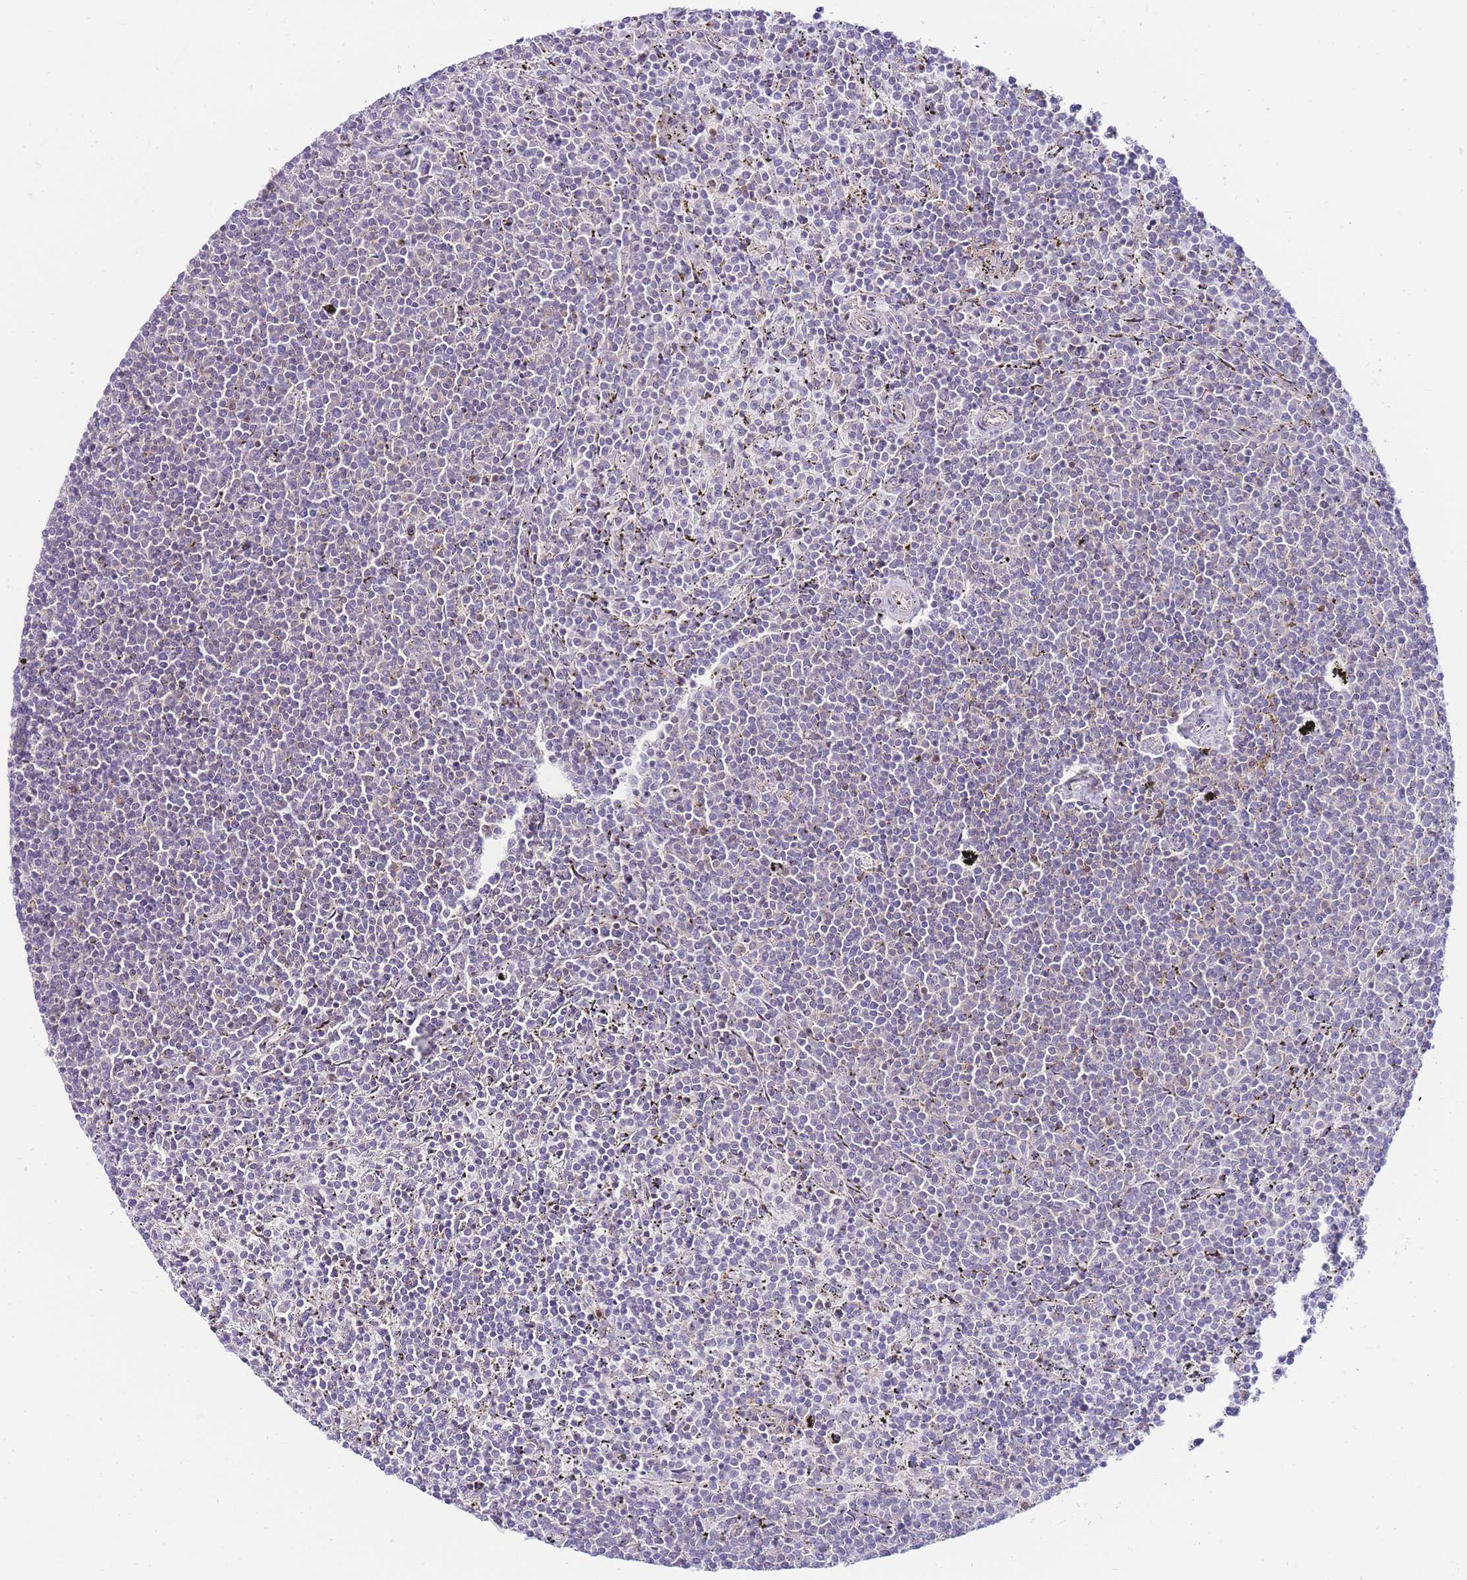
{"staining": {"intensity": "negative", "quantity": "none", "location": "none"}, "tissue": "lymphoma", "cell_type": "Tumor cells", "image_type": "cancer", "snomed": [{"axis": "morphology", "description": "Malignant lymphoma, non-Hodgkin's type, Low grade"}, {"axis": "topography", "description": "Spleen"}], "caption": "Immunohistochemistry of human malignant lymphoma, non-Hodgkin's type (low-grade) exhibits no staining in tumor cells. The staining was performed using DAB (3,3'-diaminobenzidine) to visualize the protein expression in brown, while the nuclei were stained in blue with hematoxylin (Magnification: 20x).", "gene": "FBN3", "patient": {"sex": "female", "age": 50}}